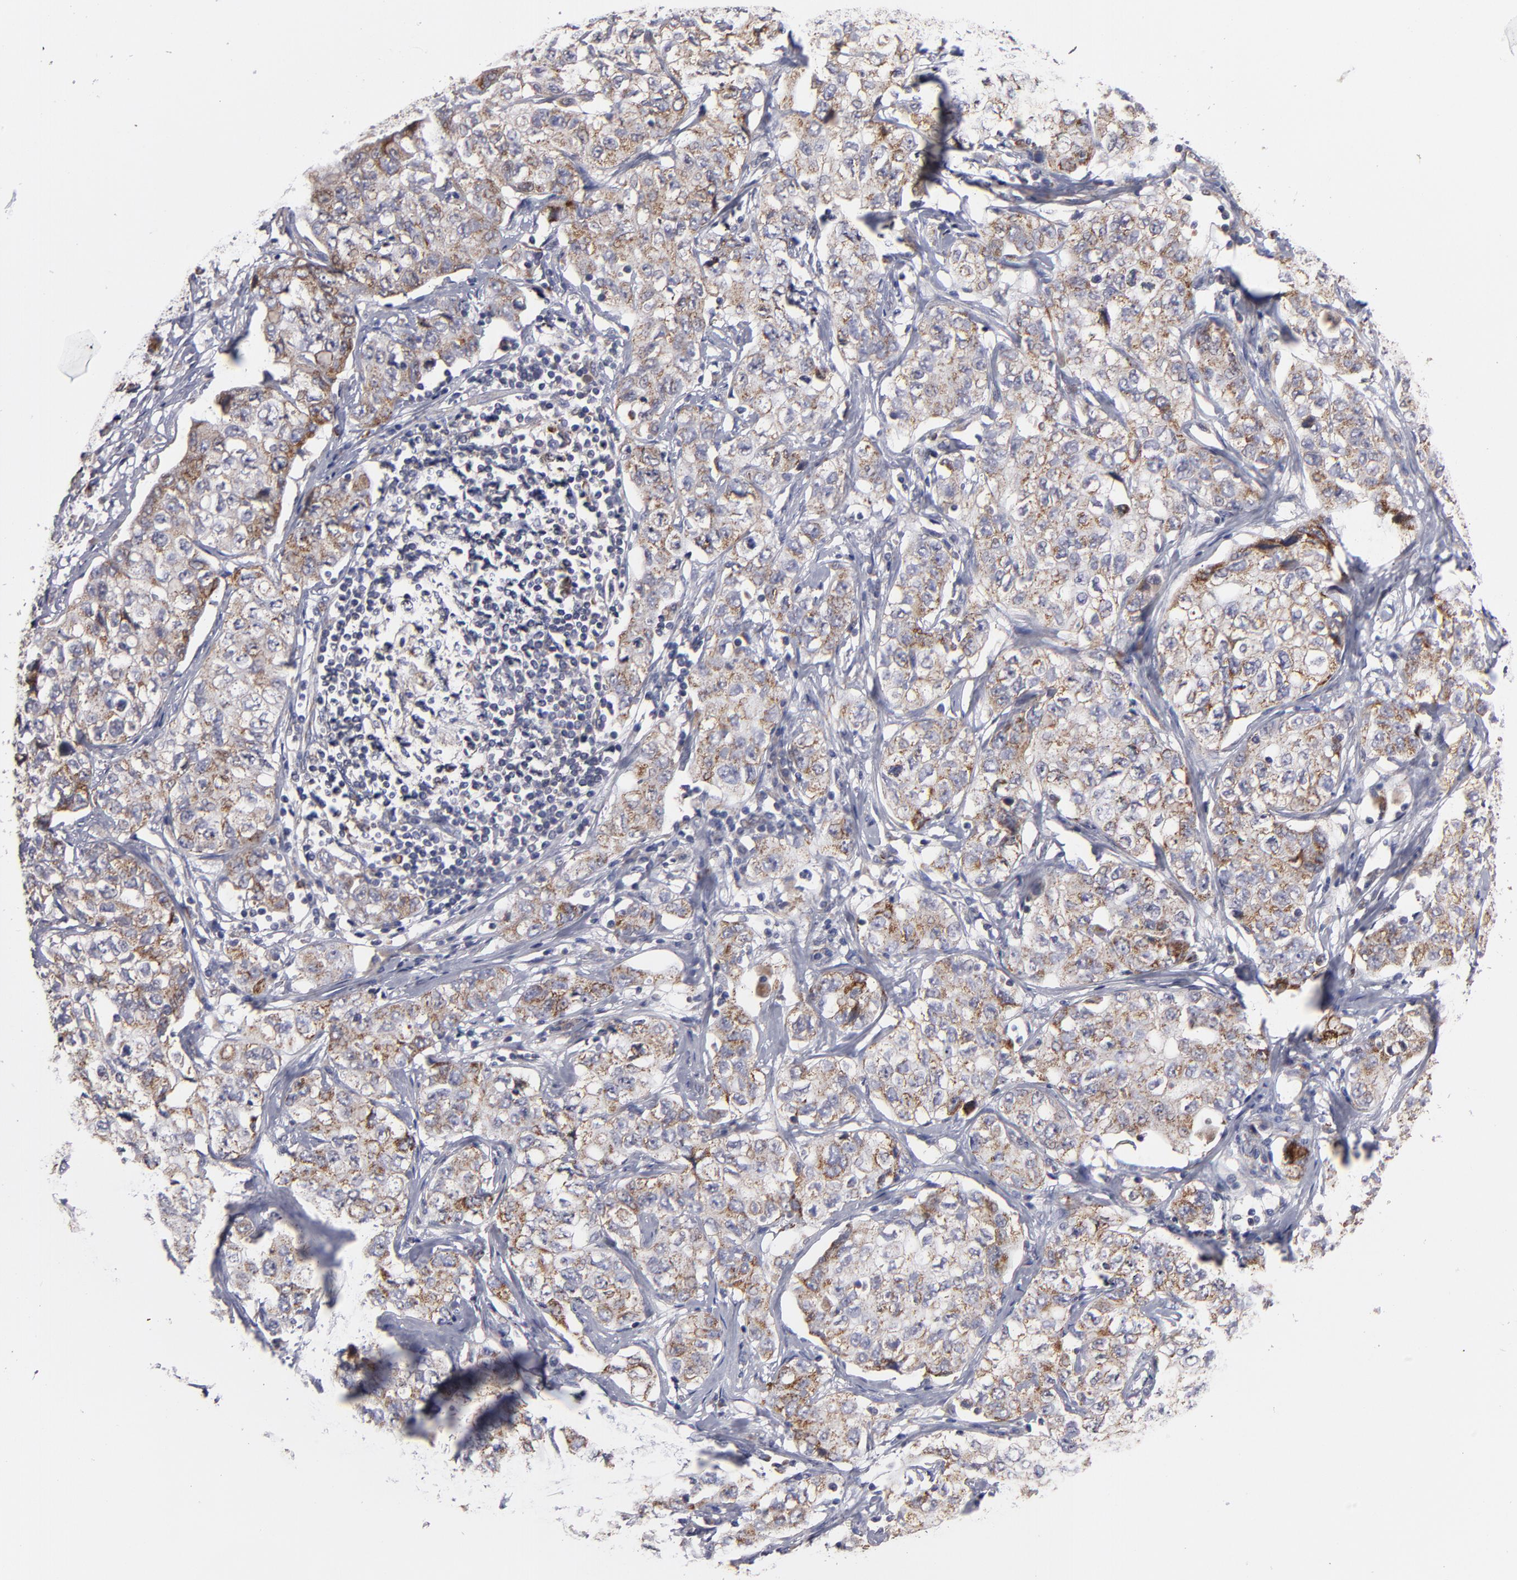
{"staining": {"intensity": "moderate", "quantity": ">75%", "location": "cytoplasmic/membranous"}, "tissue": "stomach cancer", "cell_type": "Tumor cells", "image_type": "cancer", "snomed": [{"axis": "morphology", "description": "Adenocarcinoma, NOS"}, {"axis": "topography", "description": "Stomach"}], "caption": "Immunohistochemistry image of human stomach cancer stained for a protein (brown), which exhibits medium levels of moderate cytoplasmic/membranous staining in about >75% of tumor cells.", "gene": "HCCS", "patient": {"sex": "male", "age": 48}}